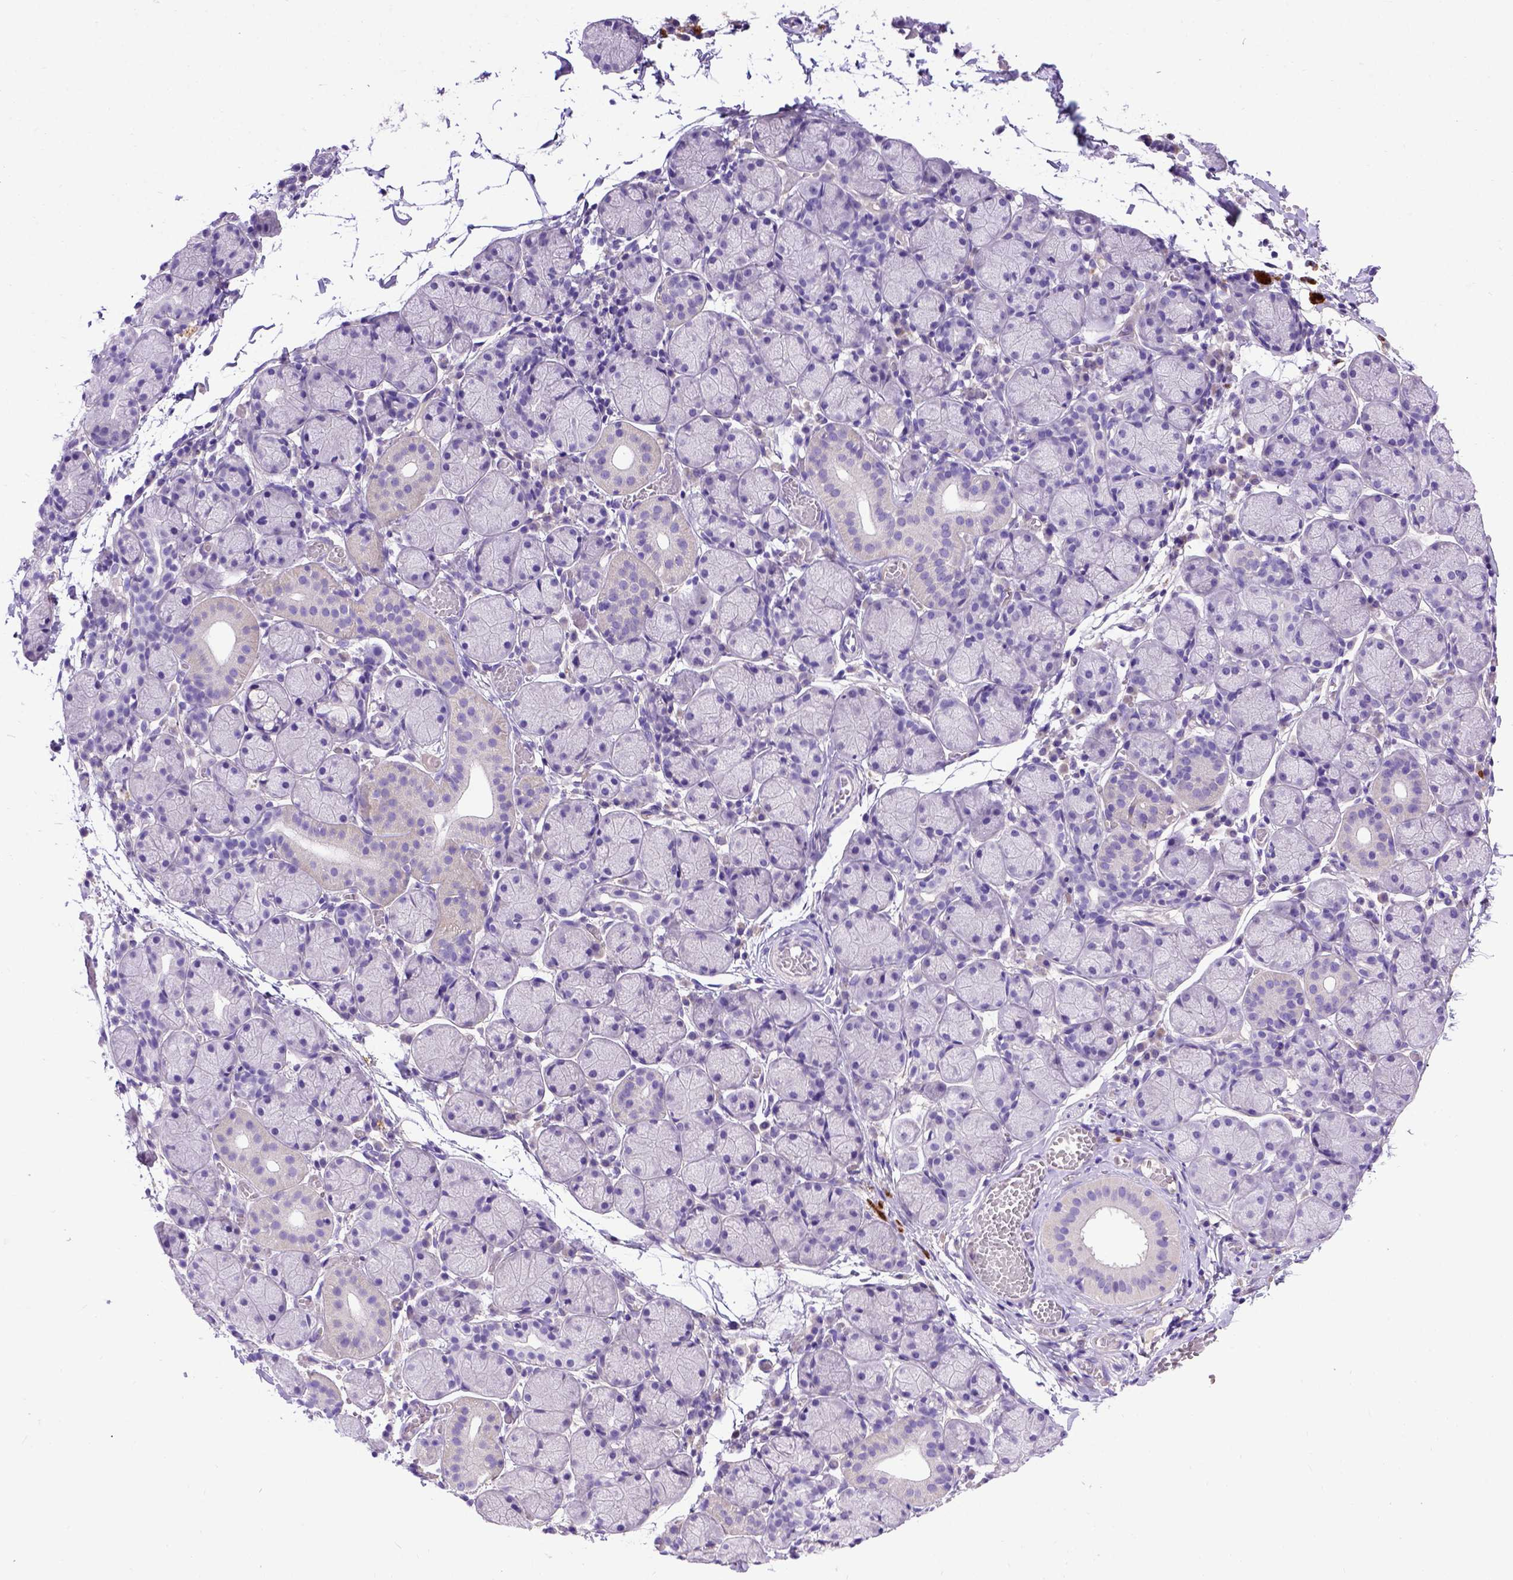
{"staining": {"intensity": "negative", "quantity": "none", "location": "none"}, "tissue": "salivary gland", "cell_type": "Glandular cells", "image_type": "normal", "snomed": [{"axis": "morphology", "description": "Normal tissue, NOS"}, {"axis": "topography", "description": "Salivary gland"}], "caption": "This is a micrograph of immunohistochemistry (IHC) staining of benign salivary gland, which shows no positivity in glandular cells. (DAB (3,3'-diaminobenzidine) IHC, high magnification).", "gene": "ADAM12", "patient": {"sex": "female", "age": 24}}